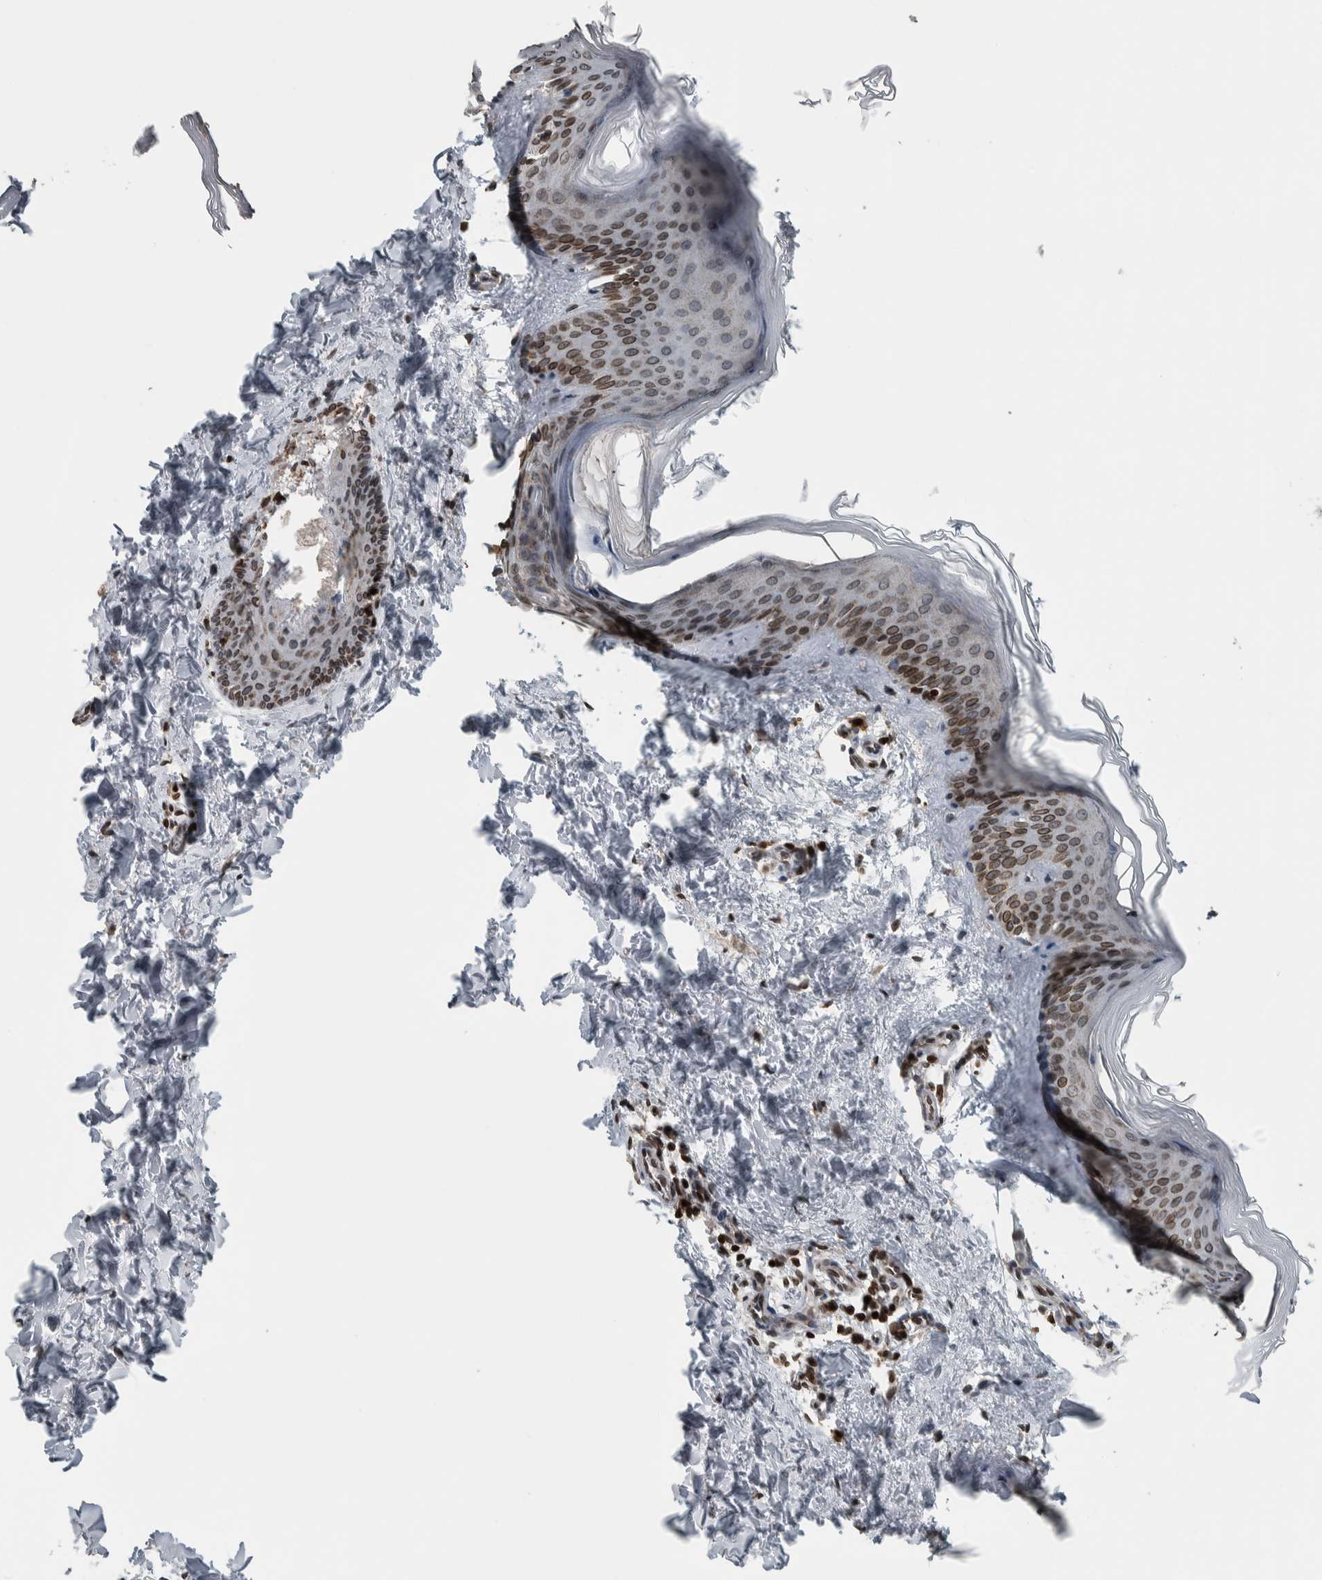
{"staining": {"intensity": "strong", "quantity": ">75%", "location": "nuclear"}, "tissue": "skin", "cell_type": "Fibroblasts", "image_type": "normal", "snomed": [{"axis": "morphology", "description": "Normal tissue, NOS"}, {"axis": "topography", "description": "Skin"}], "caption": "Brown immunohistochemical staining in unremarkable human skin shows strong nuclear staining in approximately >75% of fibroblasts. The protein is shown in brown color, while the nuclei are stained blue.", "gene": "FAM135B", "patient": {"sex": "female", "age": 27}}